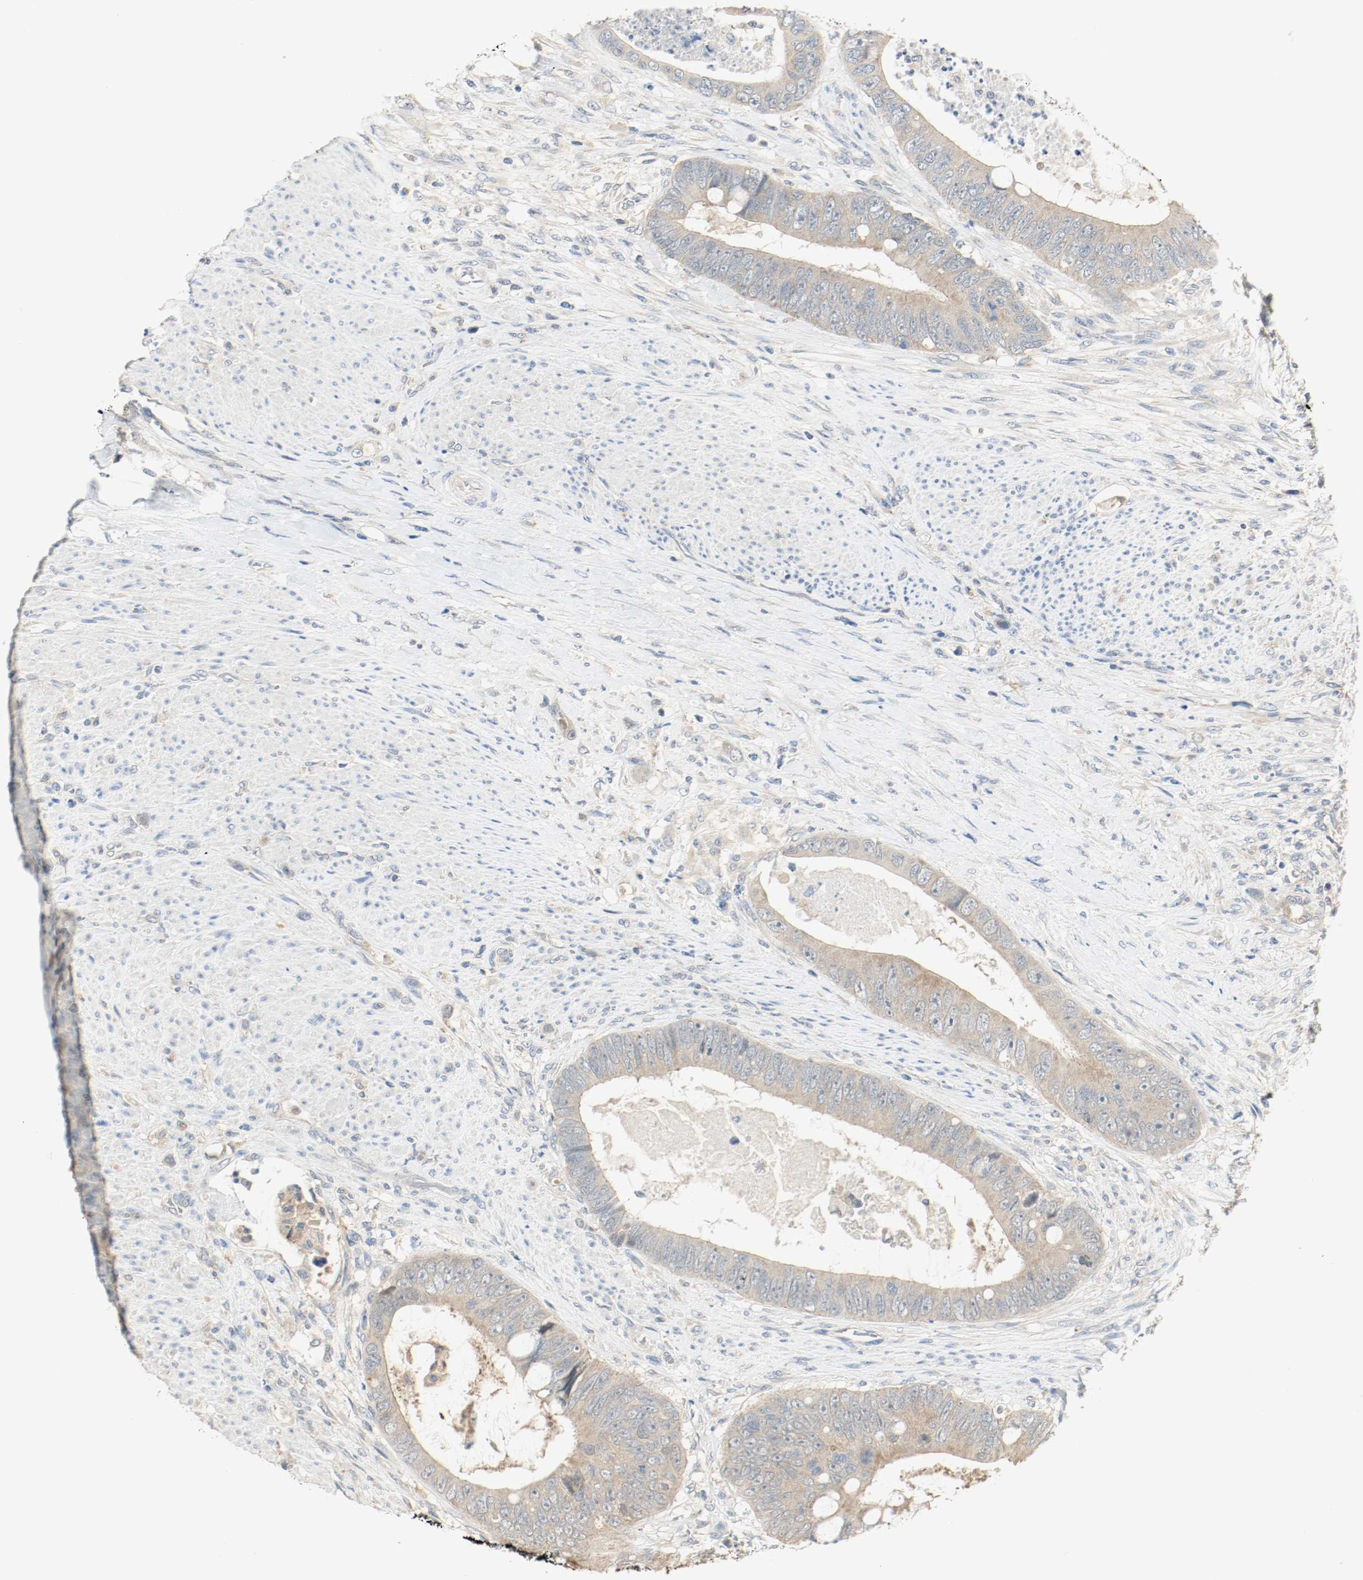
{"staining": {"intensity": "negative", "quantity": "none", "location": "none"}, "tissue": "colorectal cancer", "cell_type": "Tumor cells", "image_type": "cancer", "snomed": [{"axis": "morphology", "description": "Adenocarcinoma, NOS"}, {"axis": "topography", "description": "Rectum"}], "caption": "Colorectal cancer (adenocarcinoma) stained for a protein using immunohistochemistry (IHC) displays no staining tumor cells.", "gene": "MELTF", "patient": {"sex": "female", "age": 77}}